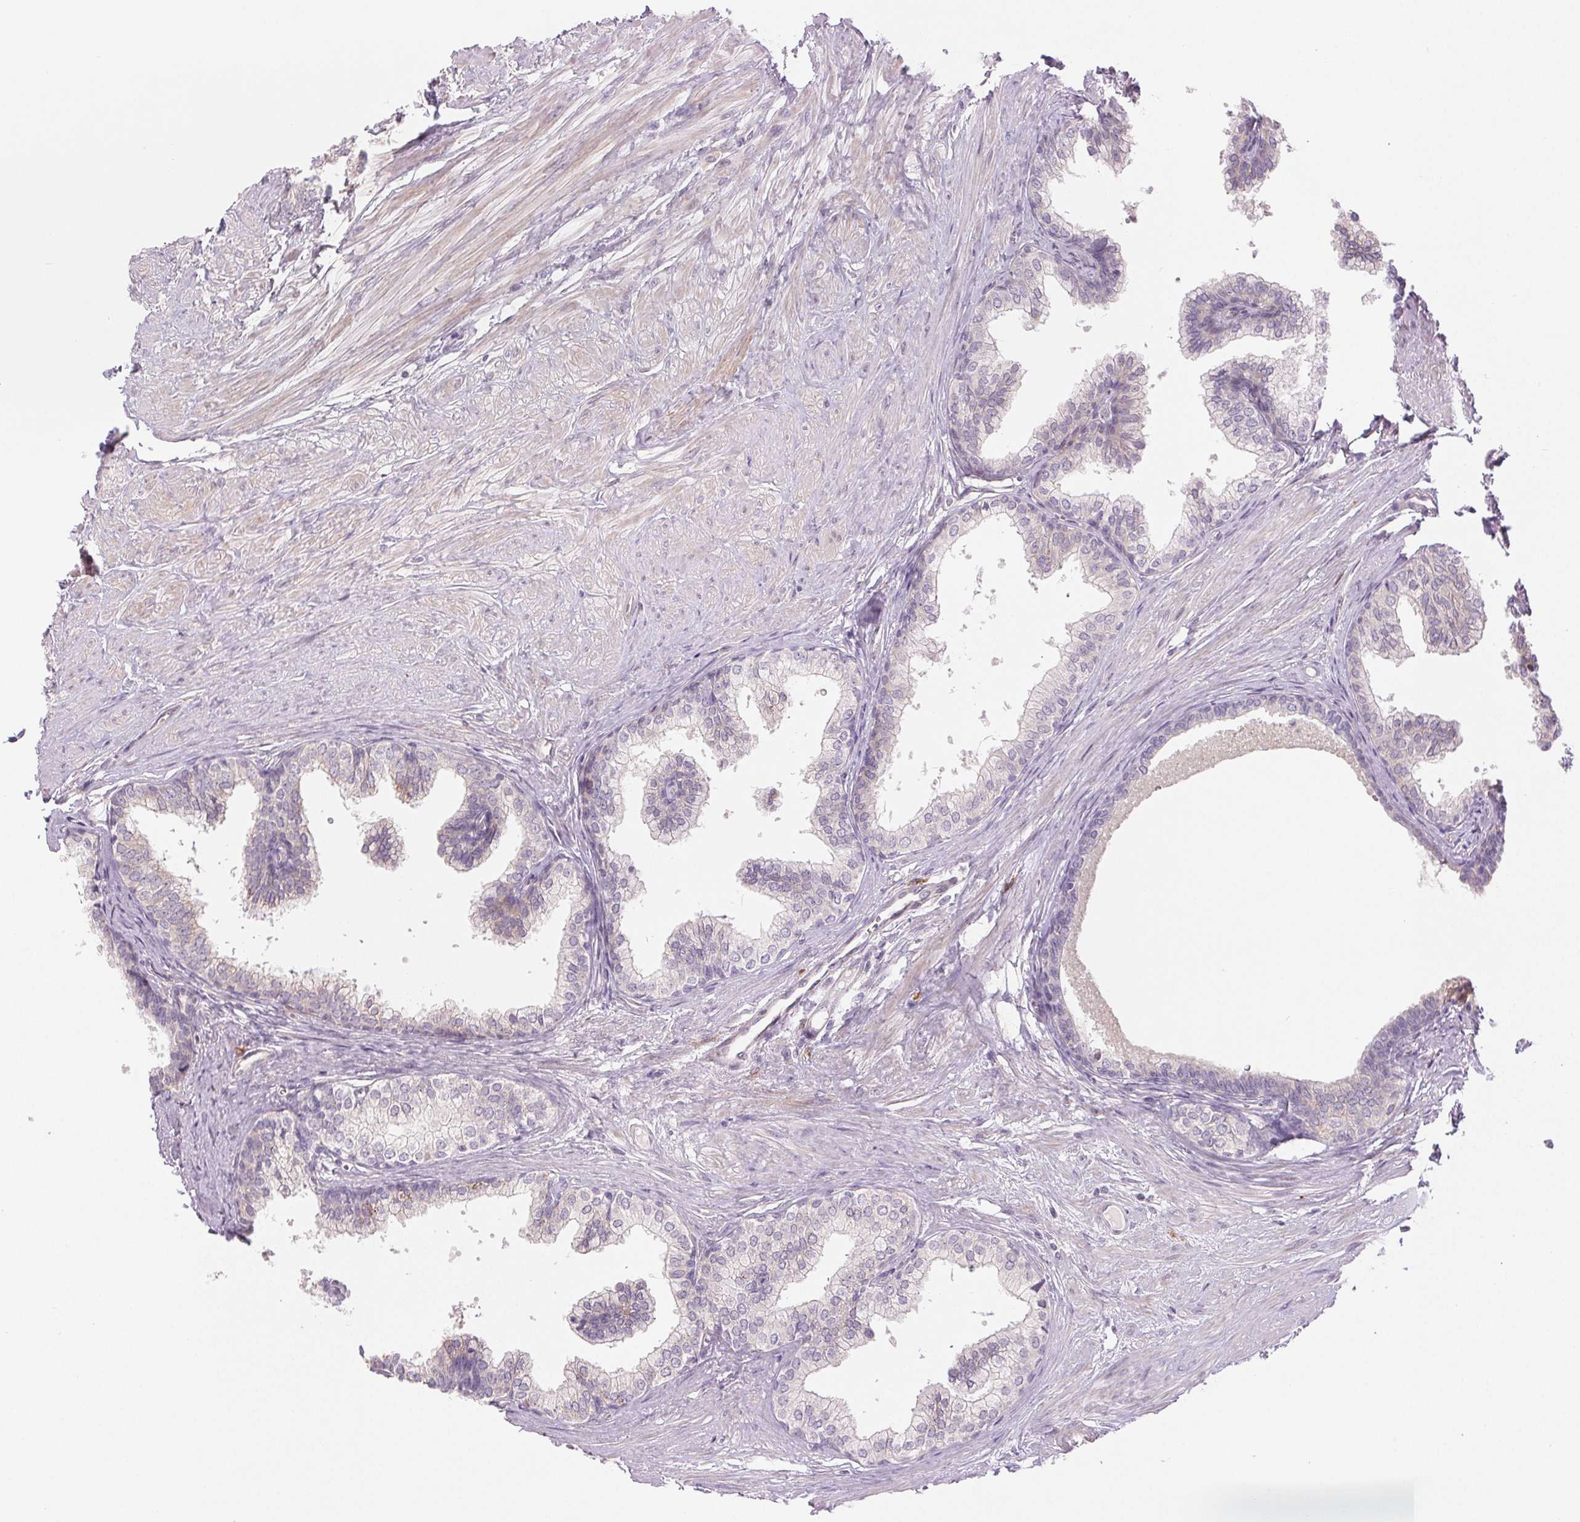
{"staining": {"intensity": "weak", "quantity": "25%-75%", "location": "cytoplasmic/membranous"}, "tissue": "prostate", "cell_type": "Glandular cells", "image_type": "normal", "snomed": [{"axis": "morphology", "description": "Normal tissue, NOS"}, {"axis": "topography", "description": "Prostate"}, {"axis": "topography", "description": "Peripheral nerve tissue"}], "caption": "Protein staining displays weak cytoplasmic/membranous positivity in about 25%-75% of glandular cells in benign prostate.", "gene": "METTL17", "patient": {"sex": "male", "age": 55}}